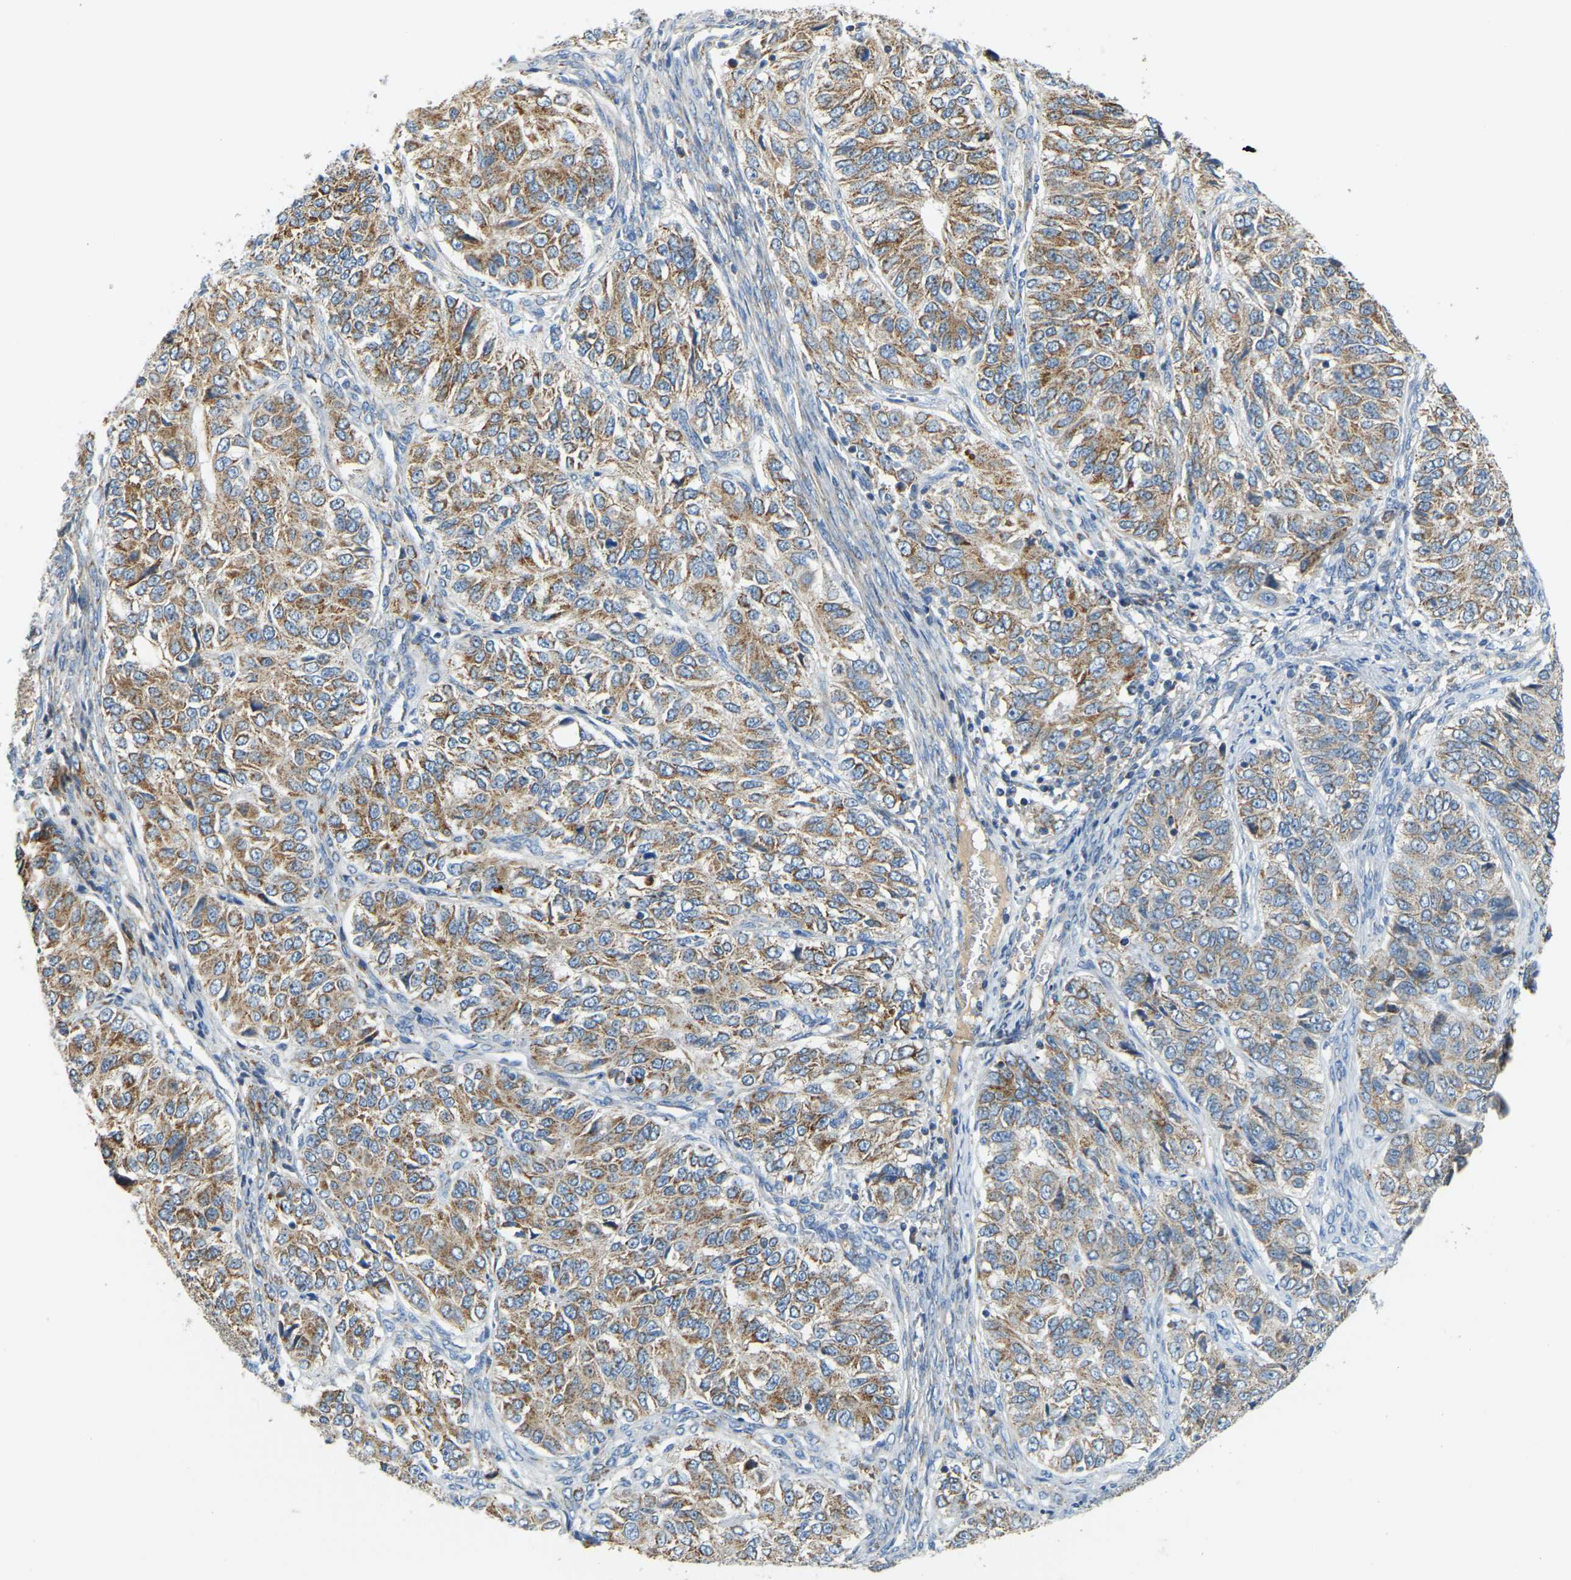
{"staining": {"intensity": "weak", "quantity": ">75%", "location": "cytoplasmic/membranous"}, "tissue": "ovarian cancer", "cell_type": "Tumor cells", "image_type": "cancer", "snomed": [{"axis": "morphology", "description": "Carcinoma, endometroid"}, {"axis": "topography", "description": "Ovary"}], "caption": "Immunohistochemistry of human ovarian endometroid carcinoma exhibits low levels of weak cytoplasmic/membranous positivity in about >75% of tumor cells.", "gene": "GDA", "patient": {"sex": "female", "age": 51}}